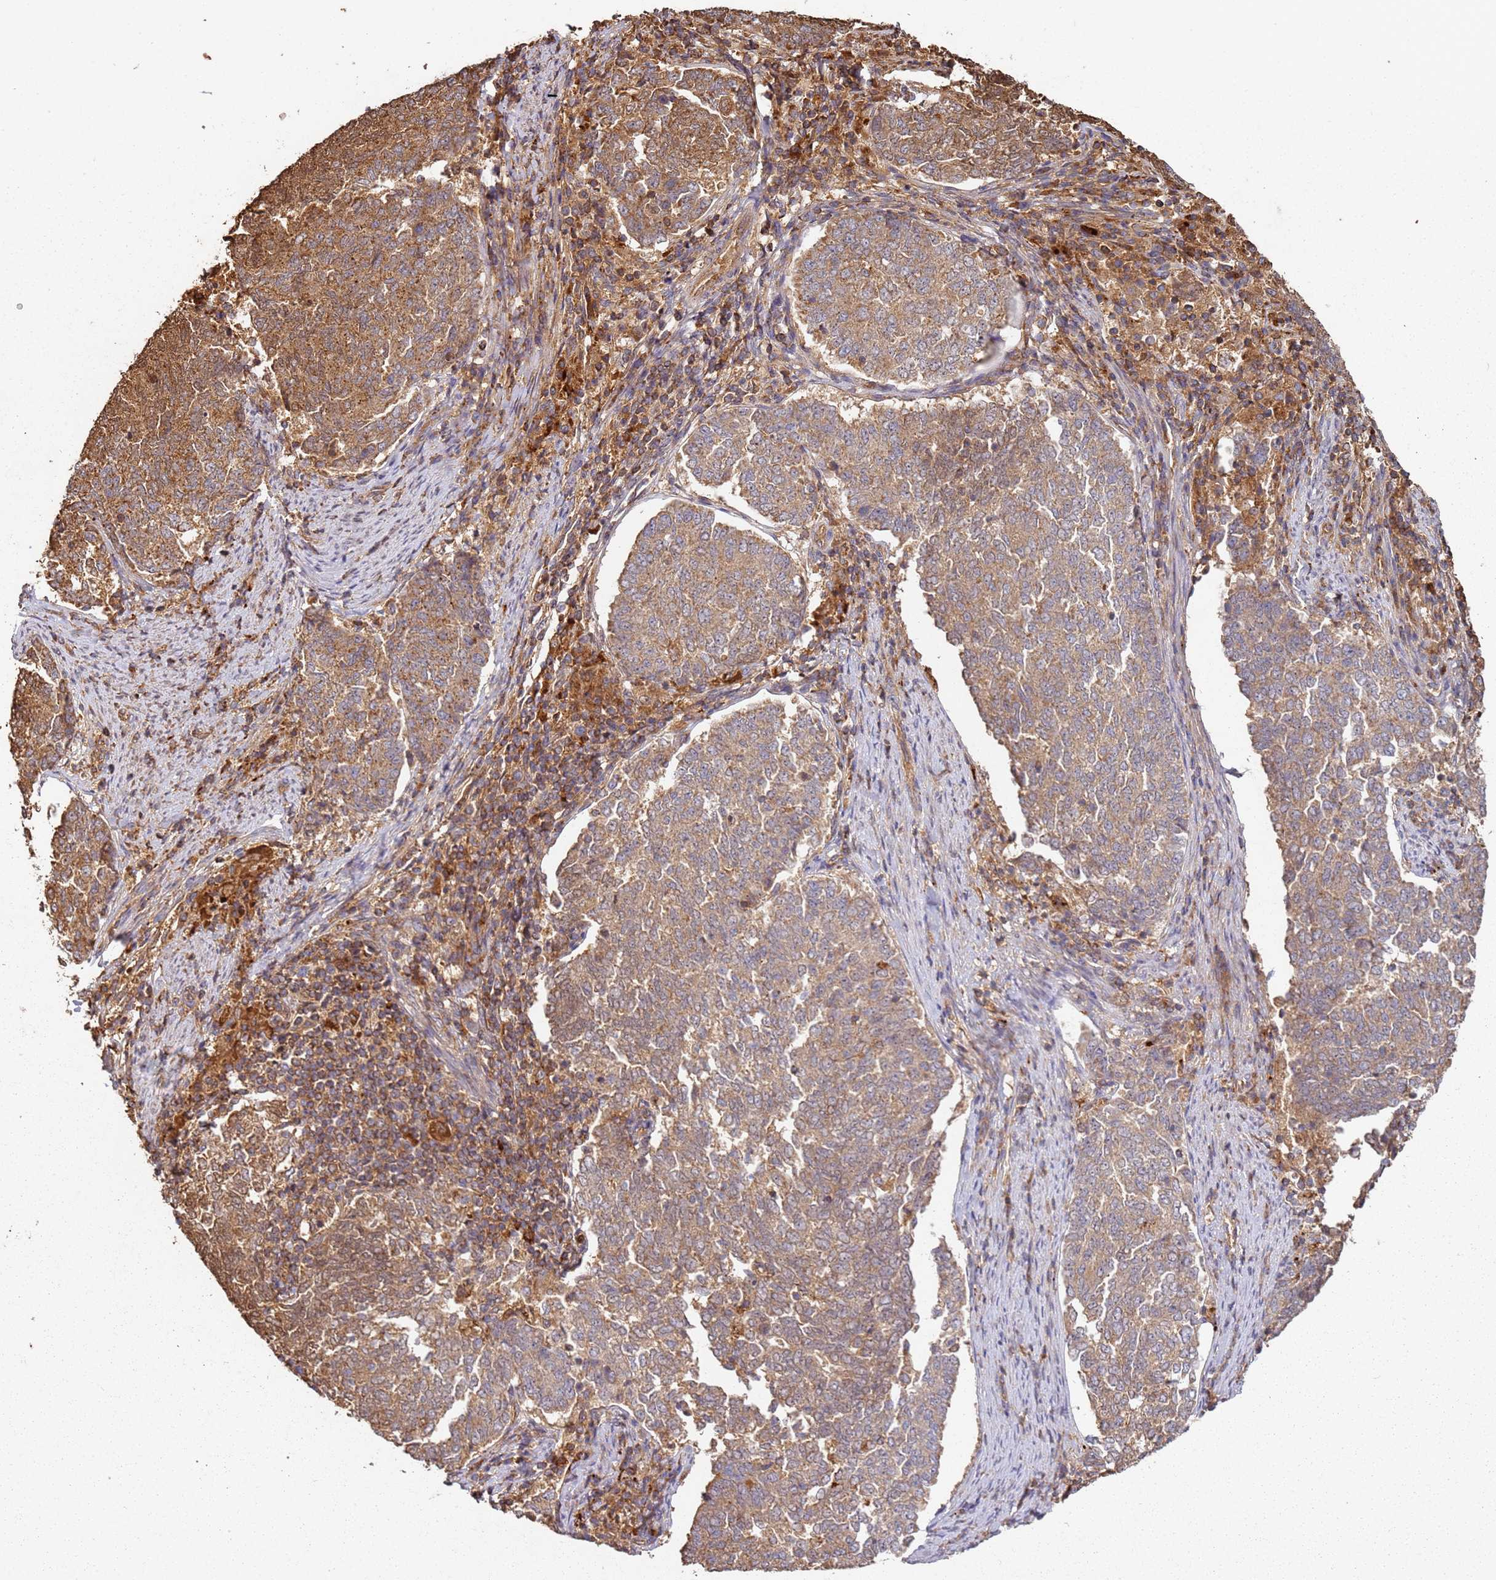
{"staining": {"intensity": "moderate", "quantity": ">75%", "location": "cytoplasmic/membranous"}, "tissue": "endometrial cancer", "cell_type": "Tumor cells", "image_type": "cancer", "snomed": [{"axis": "morphology", "description": "Adenocarcinoma, NOS"}, {"axis": "topography", "description": "Endometrium"}], "caption": "A medium amount of moderate cytoplasmic/membranous staining is present in about >75% of tumor cells in endometrial cancer (adenocarcinoma) tissue. (IHC, brightfield microscopy, high magnification).", "gene": "SCGB2B2", "patient": {"sex": "female", "age": 80}}